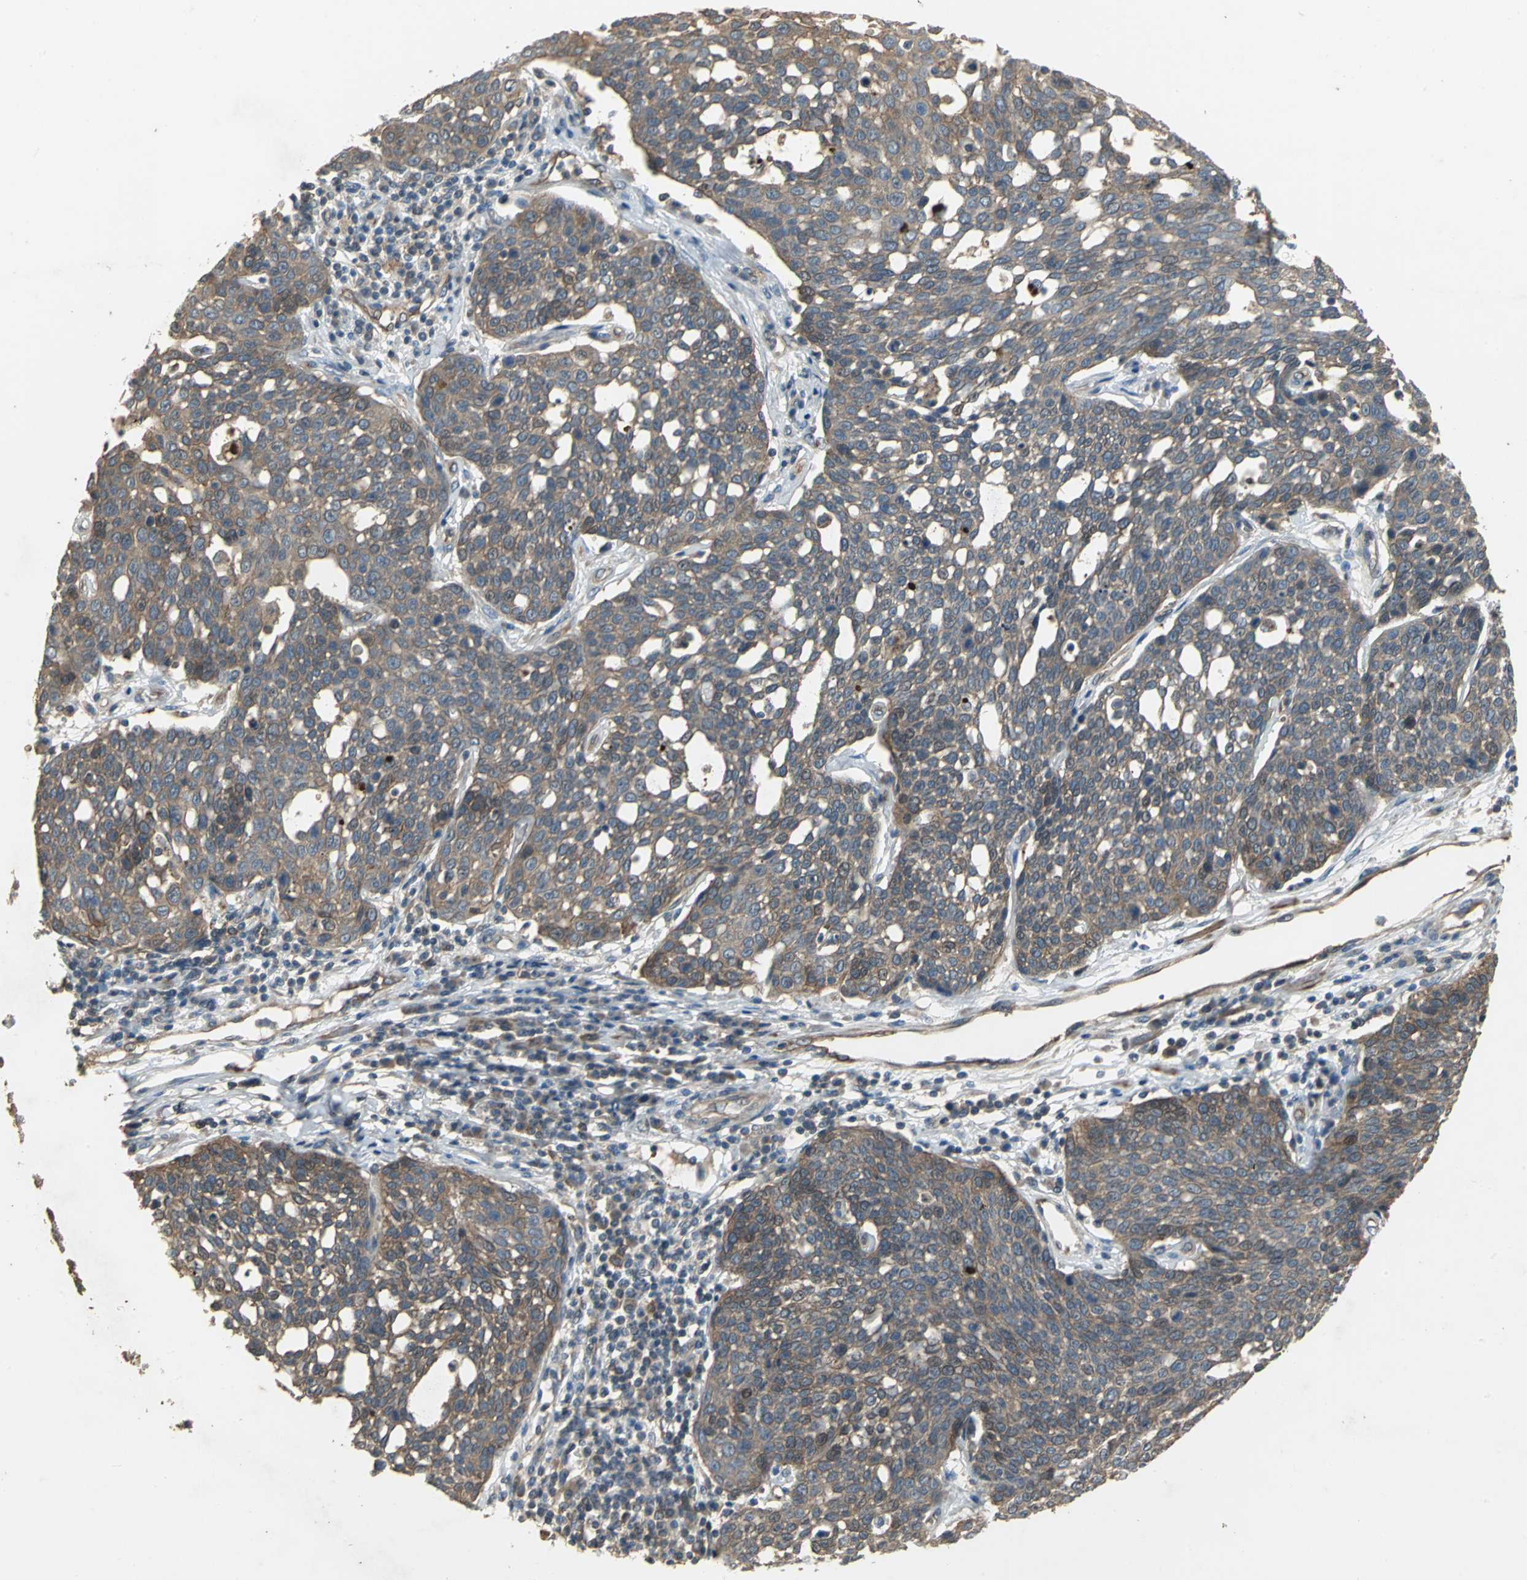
{"staining": {"intensity": "moderate", "quantity": ">75%", "location": "cytoplasmic/membranous"}, "tissue": "cervical cancer", "cell_type": "Tumor cells", "image_type": "cancer", "snomed": [{"axis": "morphology", "description": "Squamous cell carcinoma, NOS"}, {"axis": "topography", "description": "Cervix"}], "caption": "High-magnification brightfield microscopy of squamous cell carcinoma (cervical) stained with DAB (brown) and counterstained with hematoxylin (blue). tumor cells exhibit moderate cytoplasmic/membranous expression is appreciated in about>75% of cells.", "gene": "MET", "patient": {"sex": "female", "age": 34}}